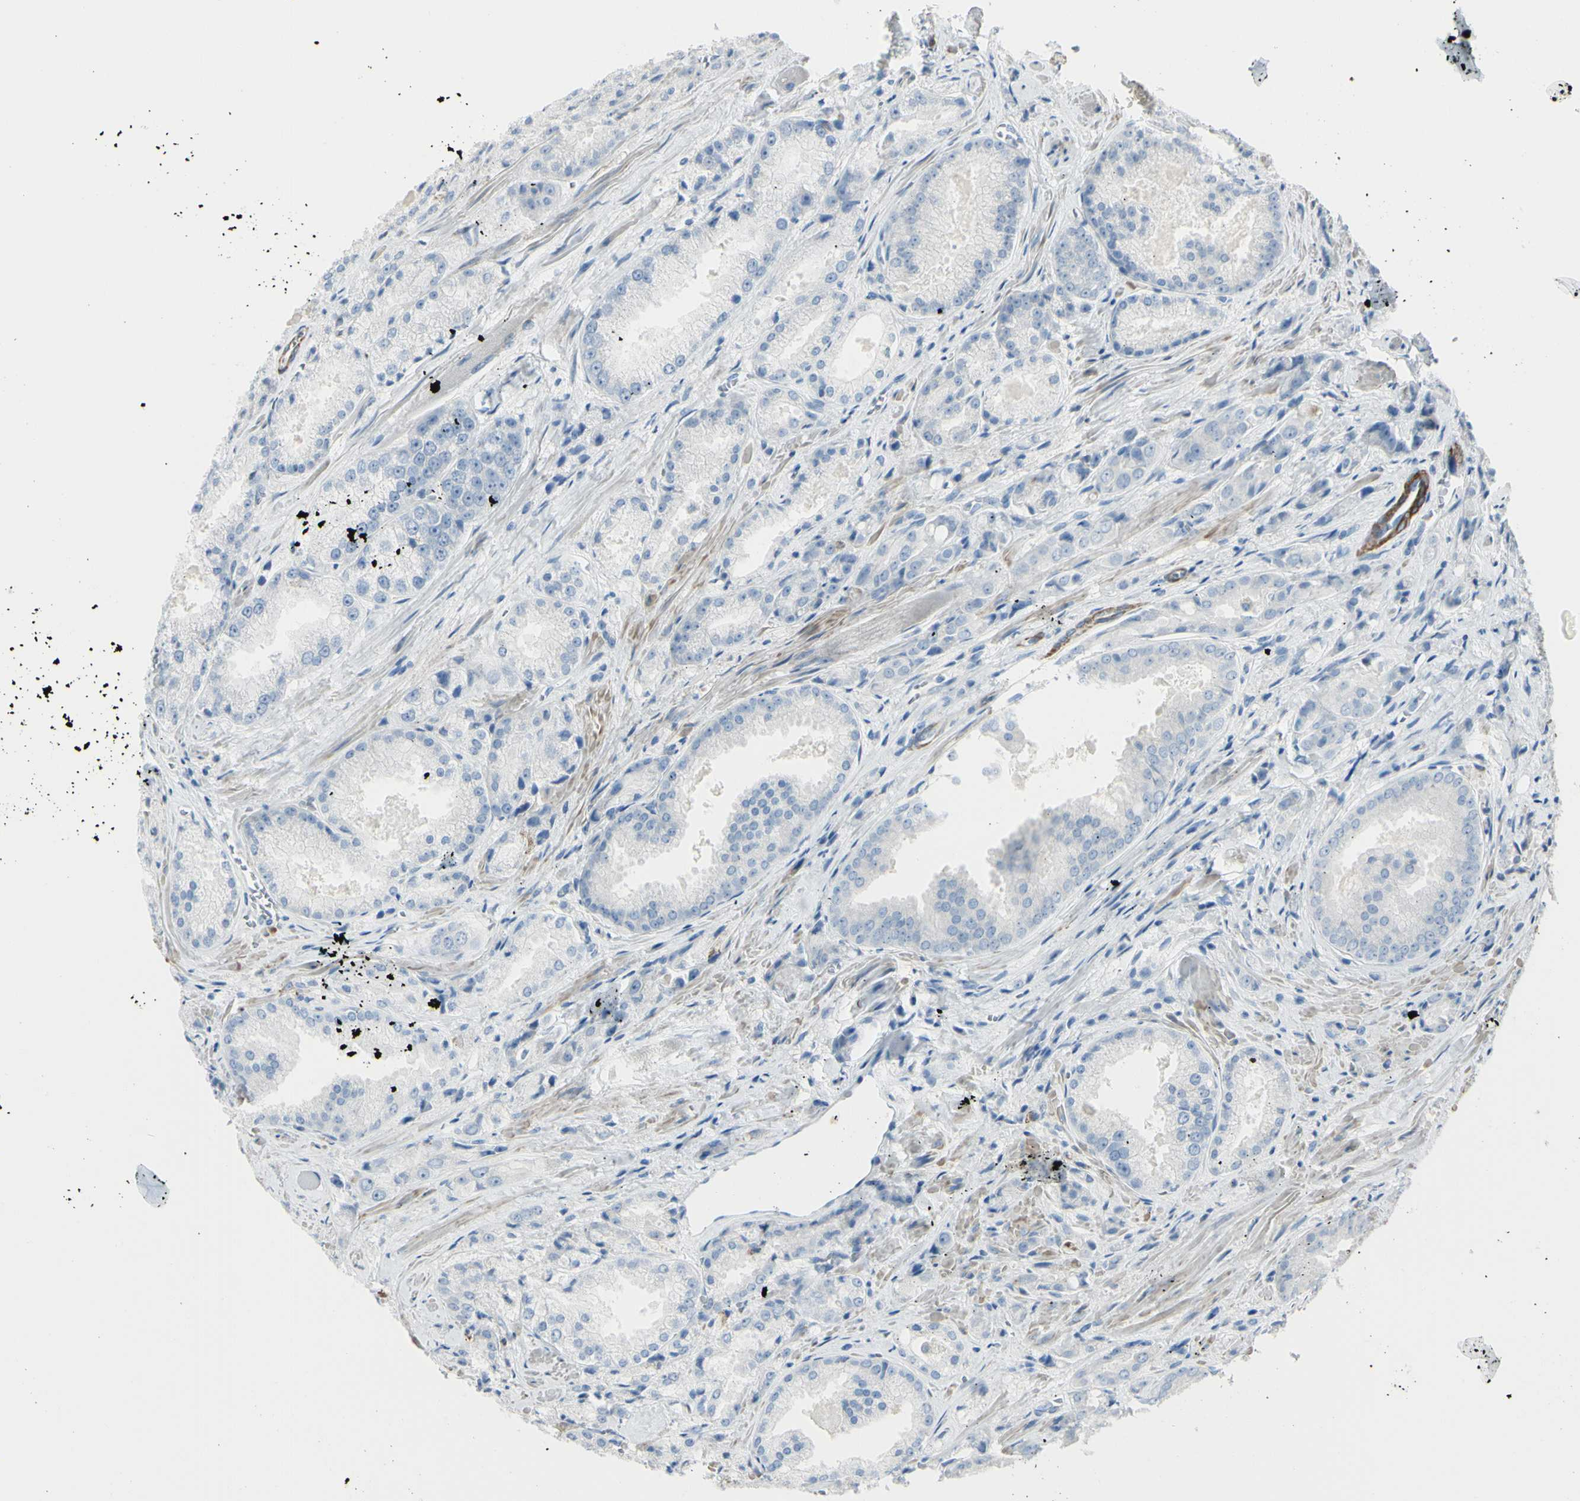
{"staining": {"intensity": "negative", "quantity": "none", "location": "none"}, "tissue": "prostate cancer", "cell_type": "Tumor cells", "image_type": "cancer", "snomed": [{"axis": "morphology", "description": "Adenocarcinoma, Low grade"}, {"axis": "topography", "description": "Prostate"}], "caption": "Immunohistochemistry (IHC) histopathology image of neoplastic tissue: prostate cancer stained with DAB (3,3'-diaminobenzidine) shows no significant protein staining in tumor cells. The staining was performed using DAB (3,3'-diaminobenzidine) to visualize the protein expression in brown, while the nuclei were stained in blue with hematoxylin (Magnification: 20x).", "gene": "NCBP2L", "patient": {"sex": "male", "age": 64}}